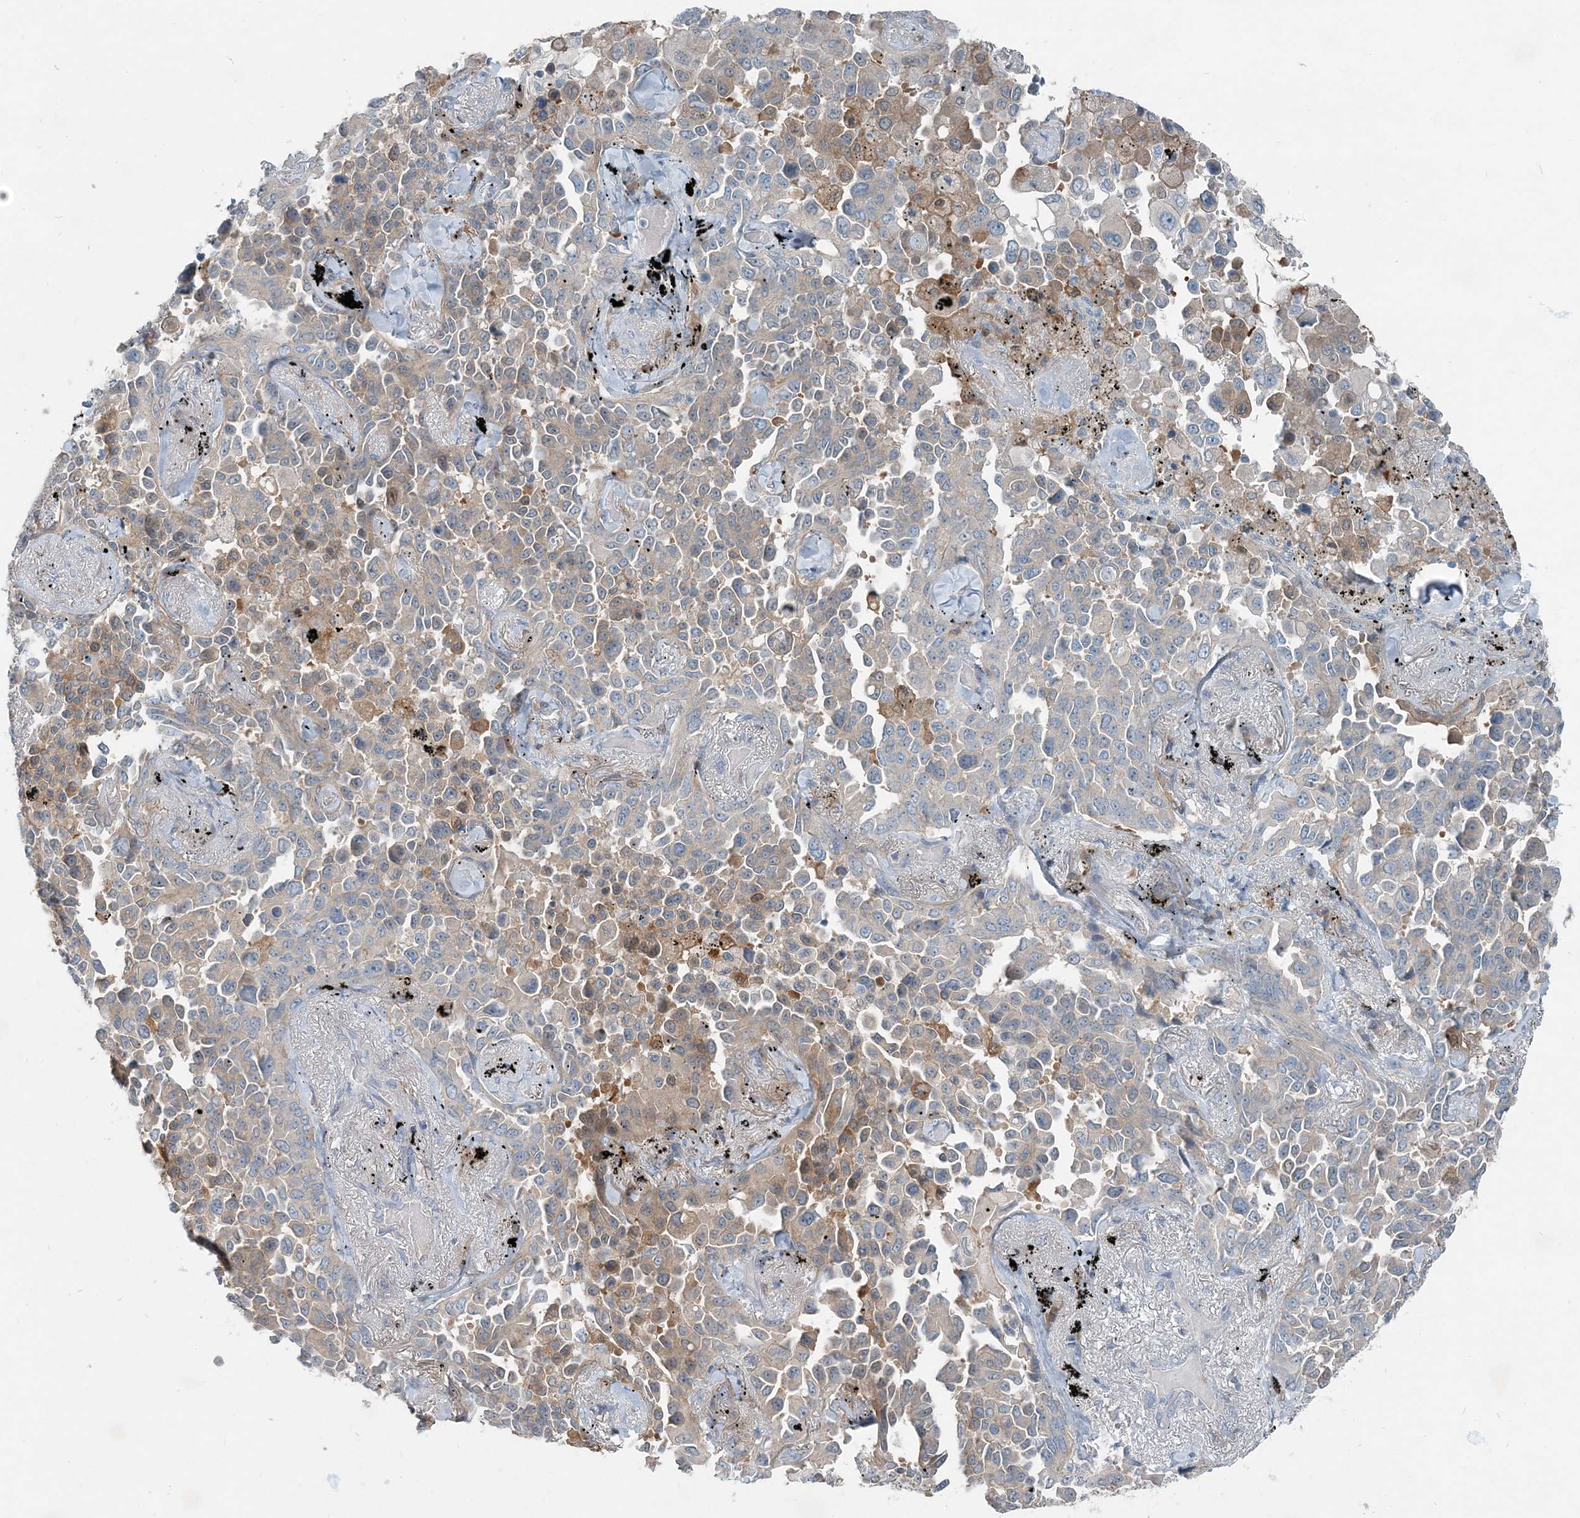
{"staining": {"intensity": "weak", "quantity": "<25%", "location": "cytoplasmic/membranous"}, "tissue": "lung cancer", "cell_type": "Tumor cells", "image_type": "cancer", "snomed": [{"axis": "morphology", "description": "Adenocarcinoma, NOS"}, {"axis": "topography", "description": "Lung"}], "caption": "Immunohistochemistry (IHC) histopathology image of human lung adenocarcinoma stained for a protein (brown), which displays no staining in tumor cells. The staining is performed using DAB brown chromogen with nuclei counter-stained in using hematoxylin.", "gene": "ARMH1", "patient": {"sex": "female", "age": 67}}